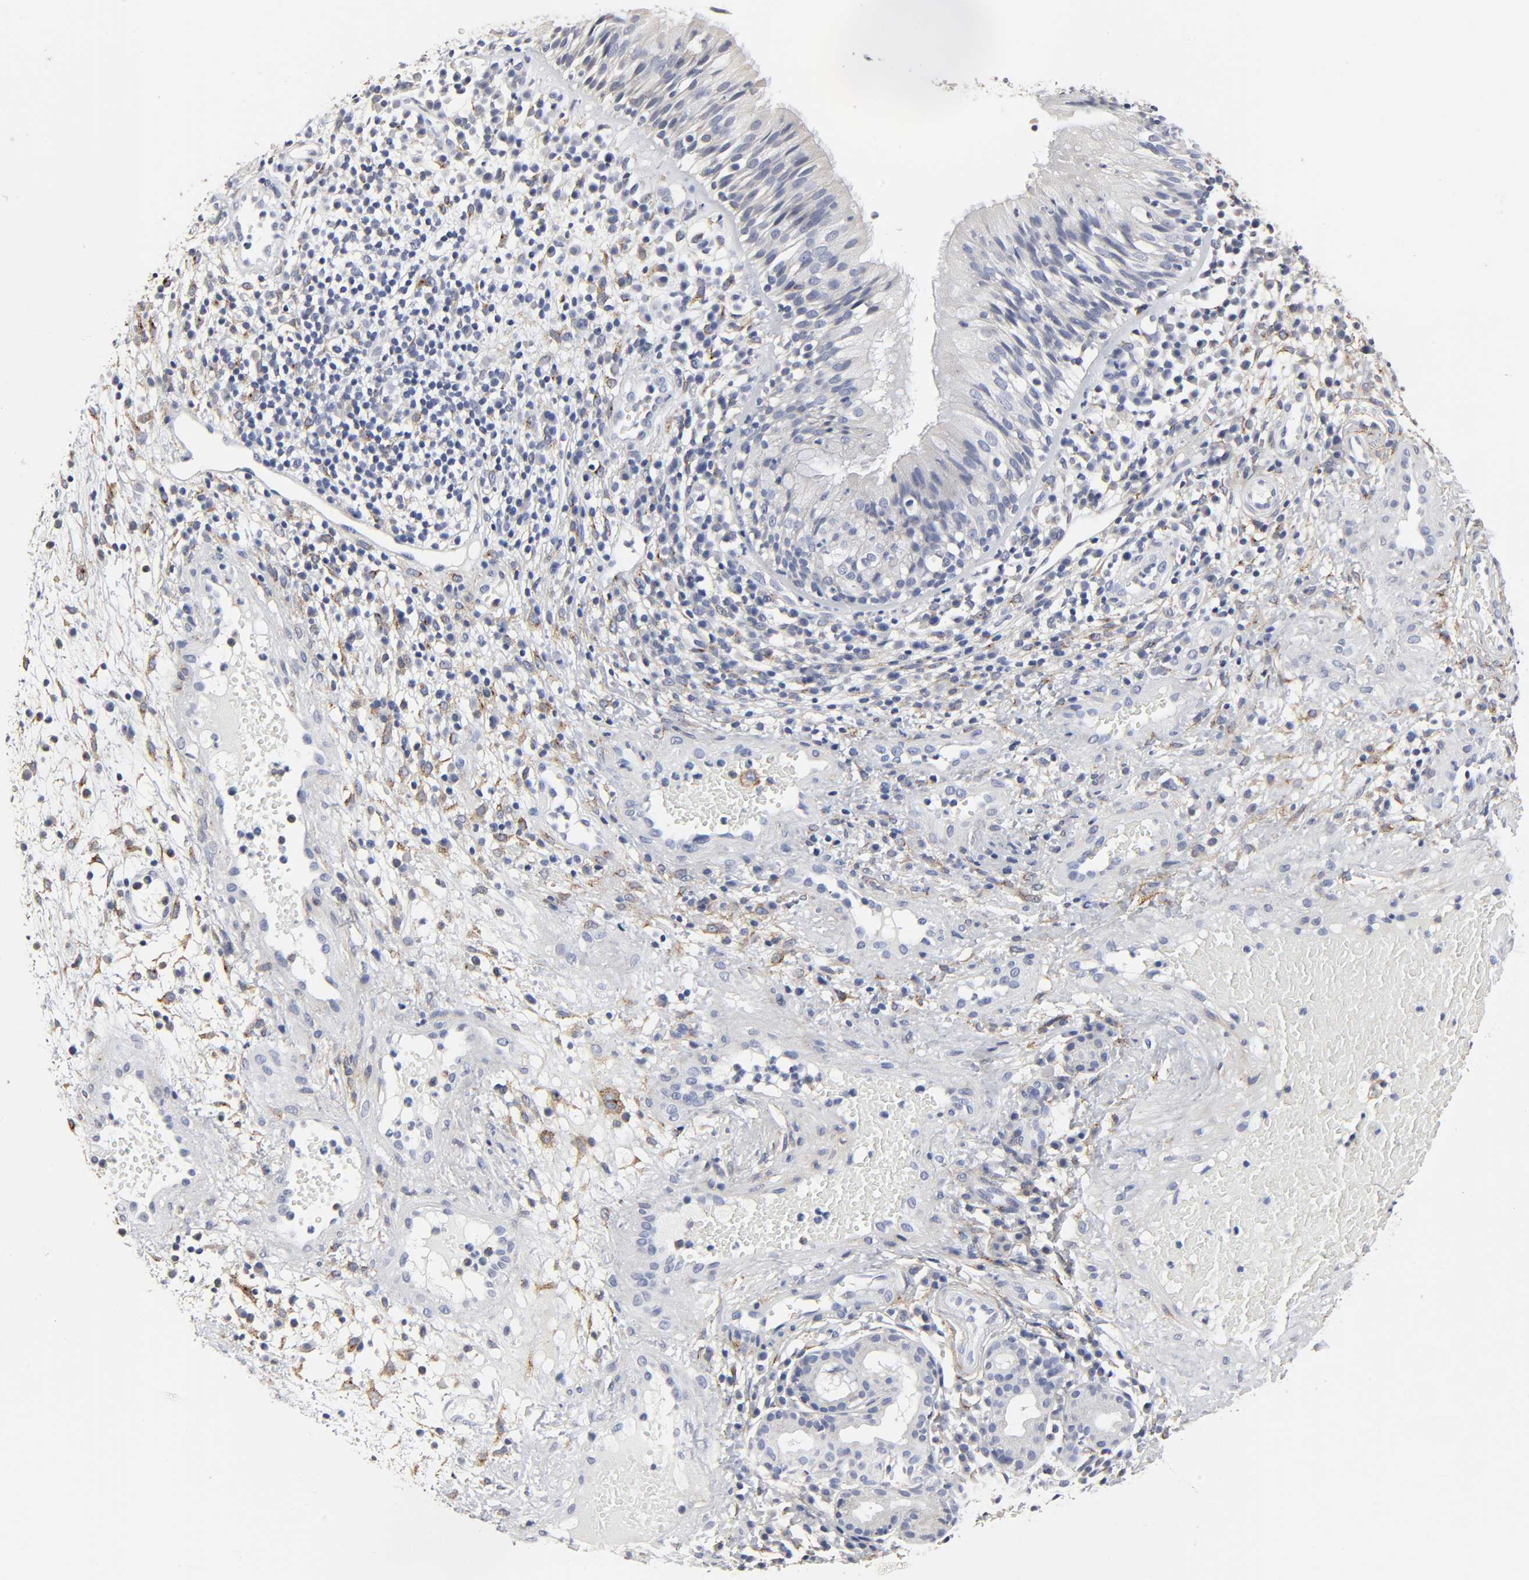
{"staining": {"intensity": "negative", "quantity": "none", "location": "none"}, "tissue": "nasopharynx", "cell_type": "Respiratory epithelial cells", "image_type": "normal", "snomed": [{"axis": "morphology", "description": "Normal tissue, NOS"}, {"axis": "topography", "description": "Nasopharynx"}], "caption": "DAB immunohistochemical staining of normal human nasopharynx shows no significant expression in respiratory epithelial cells.", "gene": "LRP1", "patient": {"sex": "female", "age": 54}}